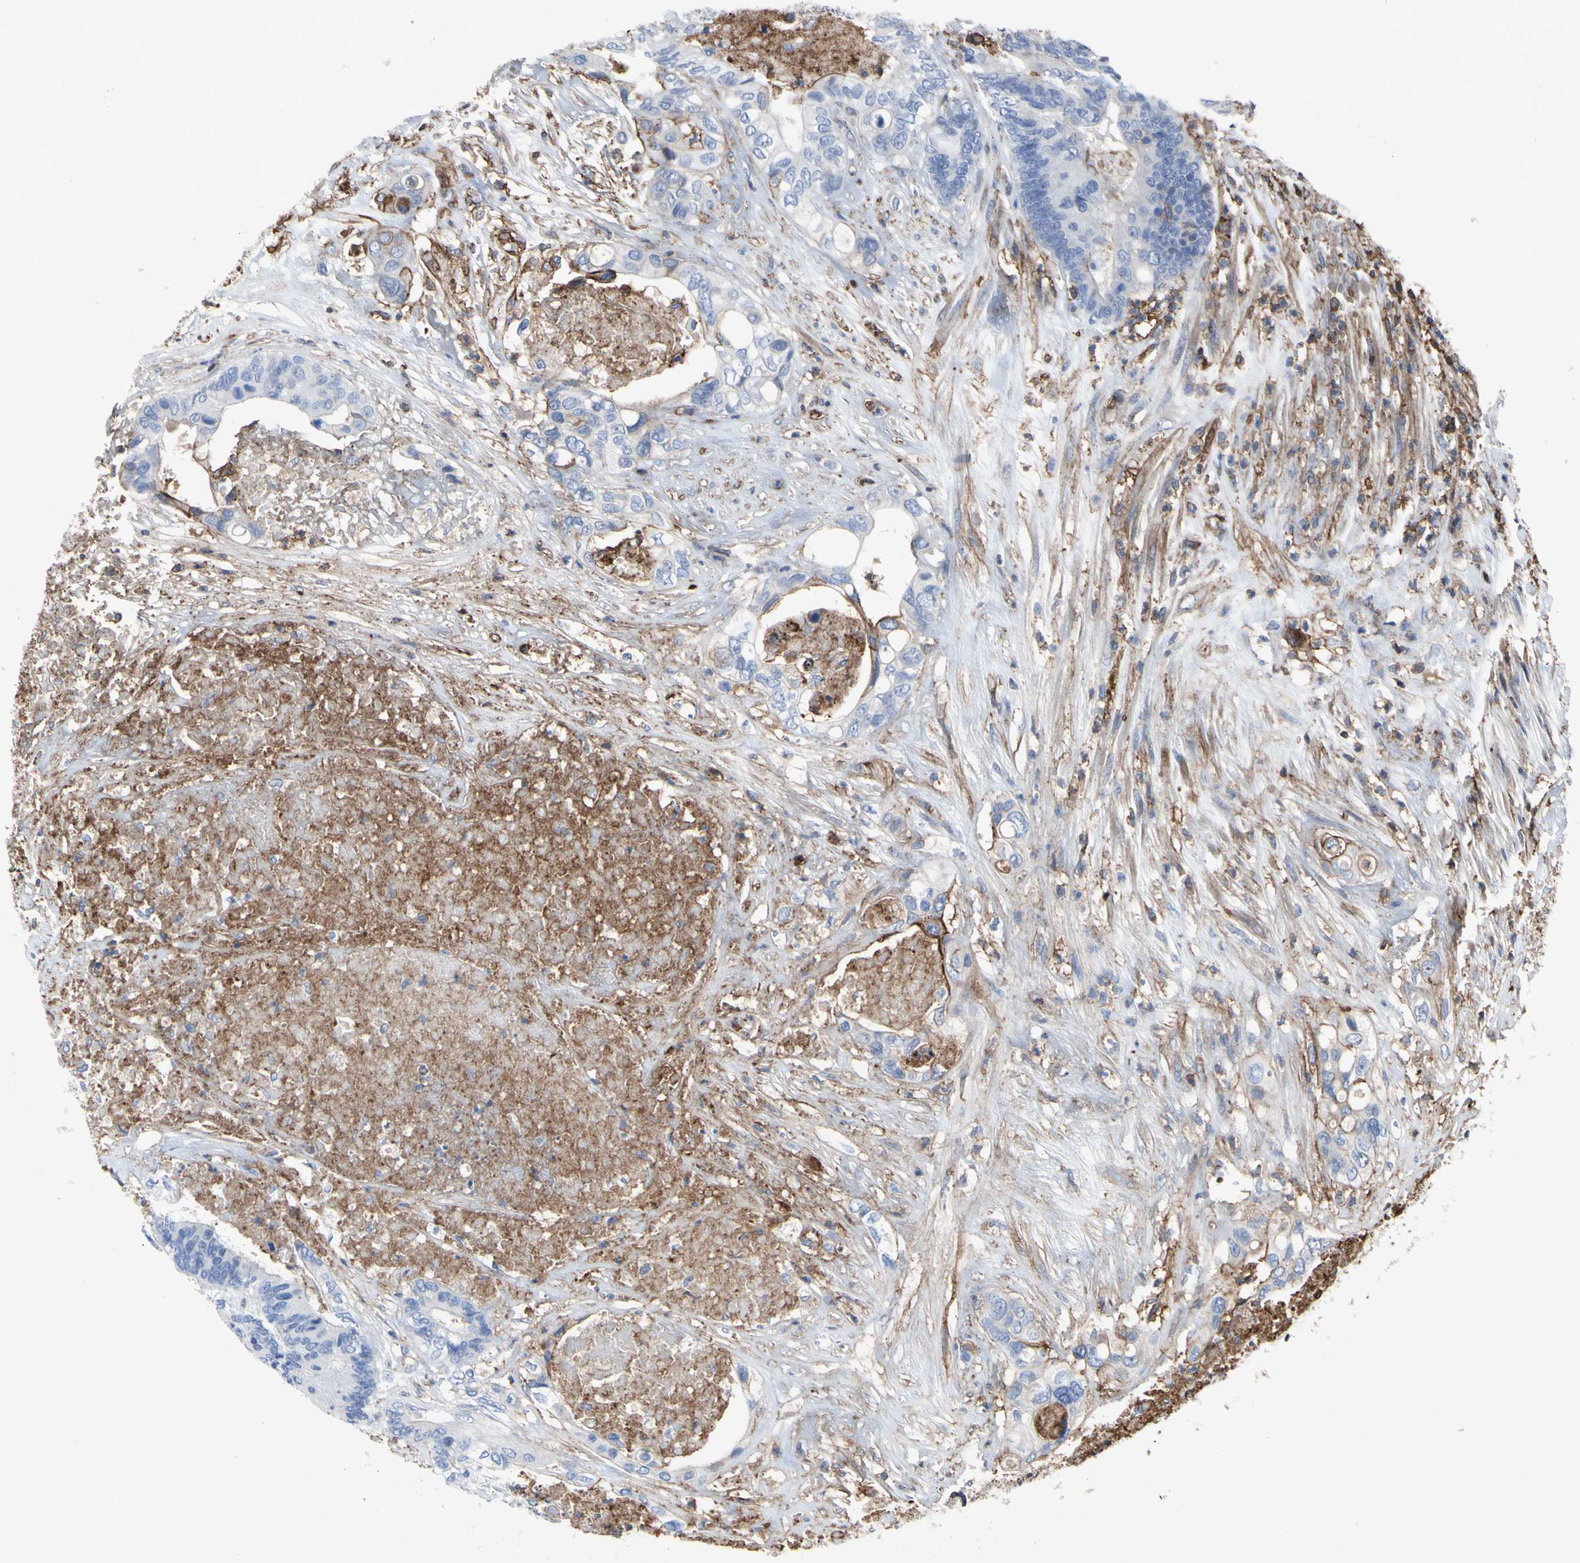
{"staining": {"intensity": "negative", "quantity": "none", "location": "none"}, "tissue": "colorectal cancer", "cell_type": "Tumor cells", "image_type": "cancer", "snomed": [{"axis": "morphology", "description": "Adenocarcinoma, NOS"}, {"axis": "topography", "description": "Rectum"}], "caption": "This histopathology image is of colorectal cancer stained with immunohistochemistry (IHC) to label a protein in brown with the nuclei are counter-stained blue. There is no positivity in tumor cells. (DAB immunohistochemistry (IHC), high magnification).", "gene": "ANXA6", "patient": {"sex": "male", "age": 55}}